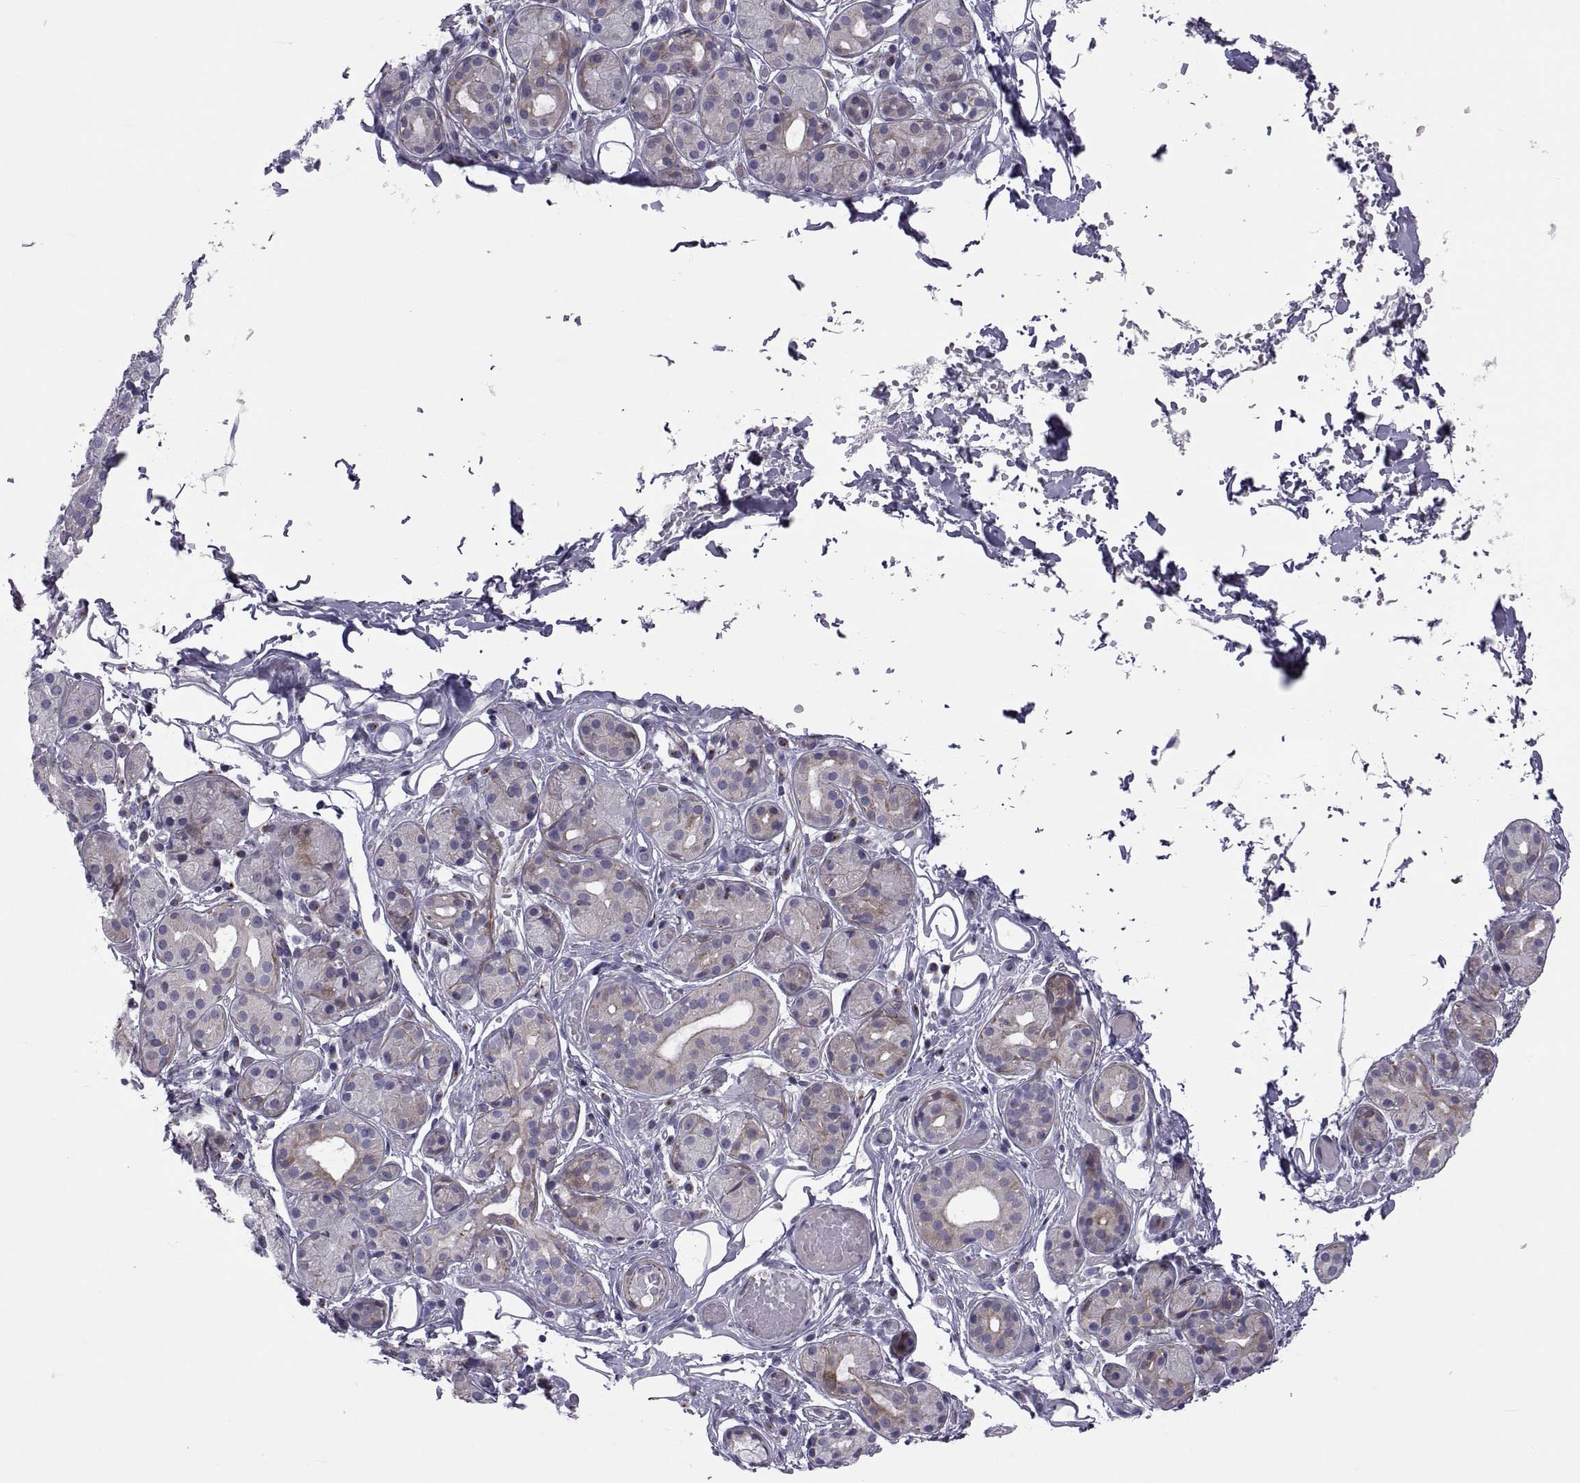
{"staining": {"intensity": "negative", "quantity": "none", "location": "none"}, "tissue": "salivary gland", "cell_type": "Glandular cells", "image_type": "normal", "snomed": [{"axis": "morphology", "description": "Normal tissue, NOS"}, {"axis": "topography", "description": "Salivary gland"}, {"axis": "topography", "description": "Peripheral nerve tissue"}], "caption": "Immunohistochemistry (IHC) of benign human salivary gland exhibits no staining in glandular cells.", "gene": "TMEM158", "patient": {"sex": "male", "age": 71}}